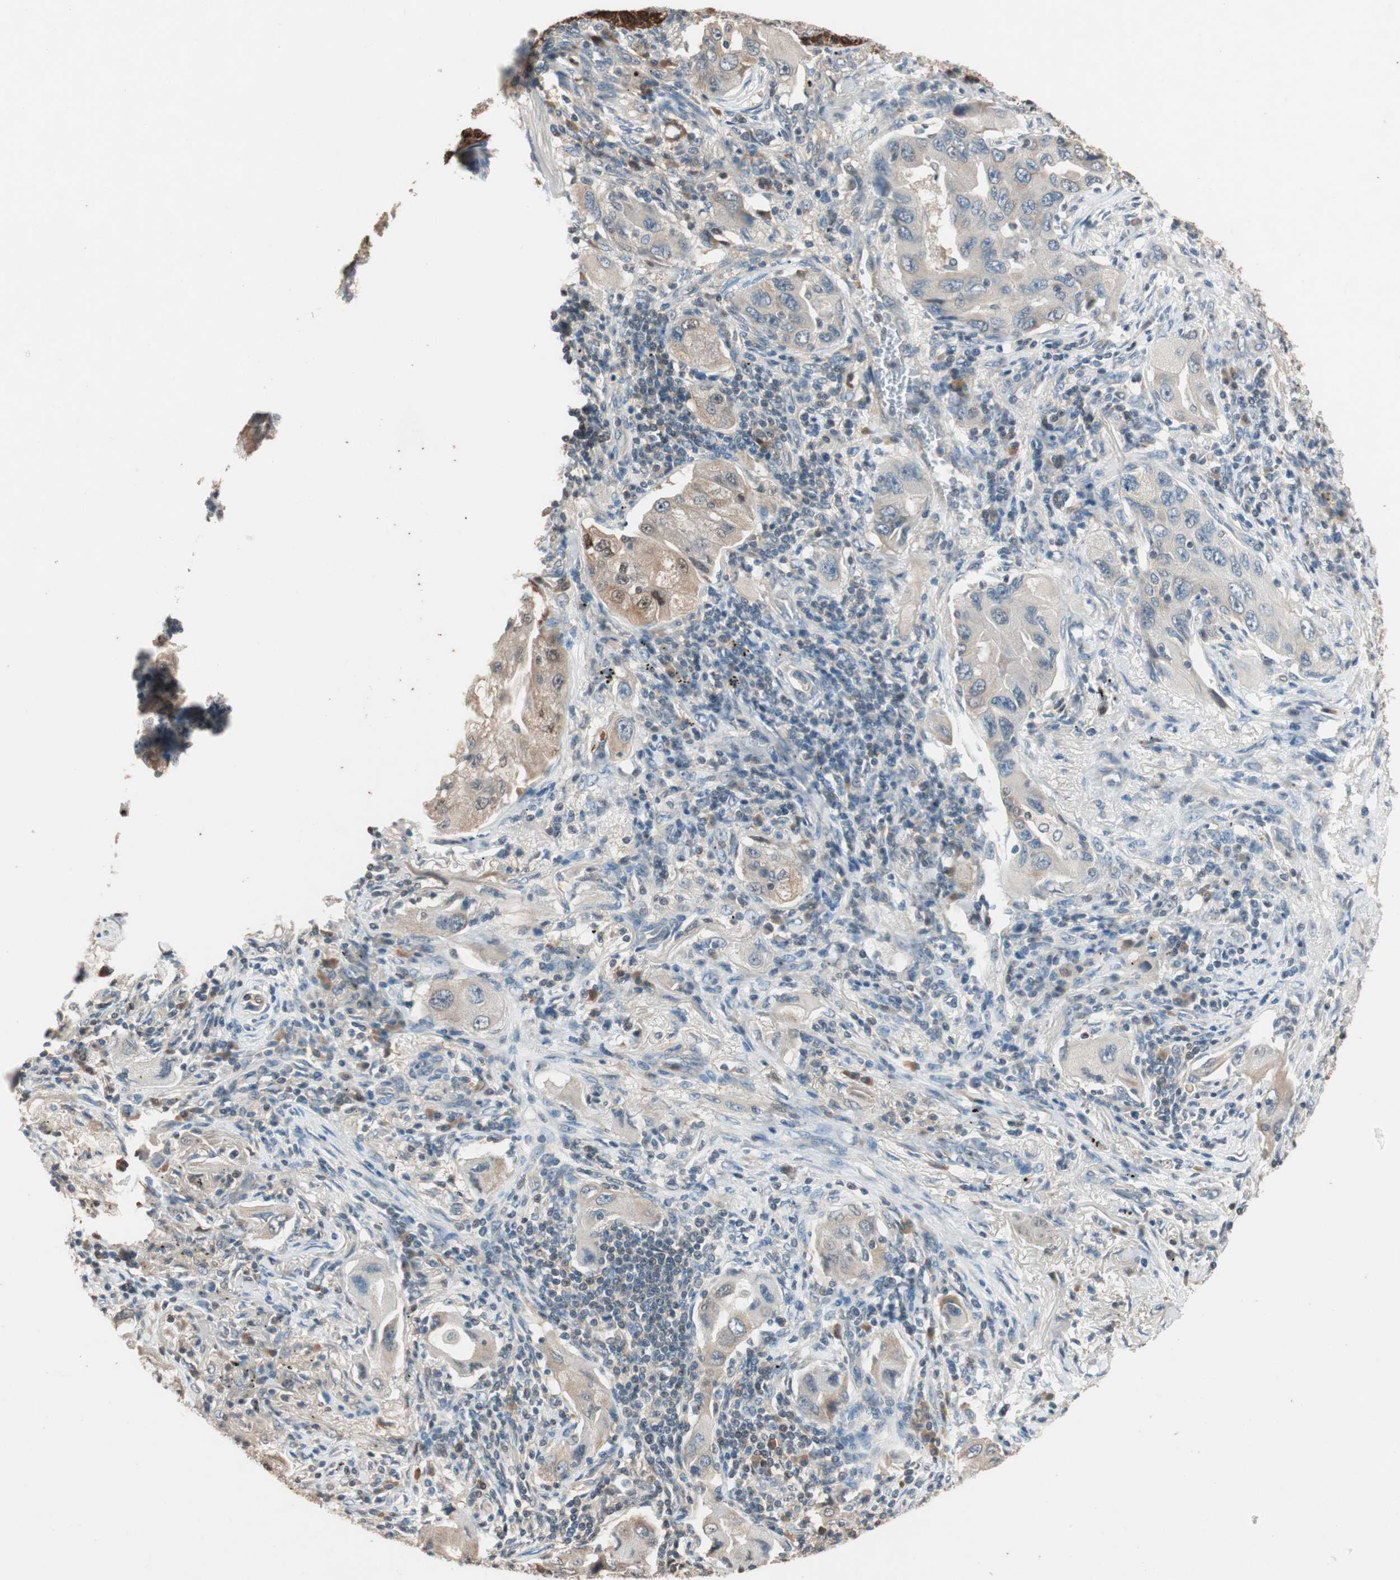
{"staining": {"intensity": "weak", "quantity": "25%-75%", "location": "cytoplasmic/membranous,nuclear"}, "tissue": "lung cancer", "cell_type": "Tumor cells", "image_type": "cancer", "snomed": [{"axis": "morphology", "description": "Adenocarcinoma, NOS"}, {"axis": "topography", "description": "Lung"}], "caption": "There is low levels of weak cytoplasmic/membranous and nuclear positivity in tumor cells of adenocarcinoma (lung), as demonstrated by immunohistochemical staining (brown color).", "gene": "SERPINB5", "patient": {"sex": "female", "age": 65}}